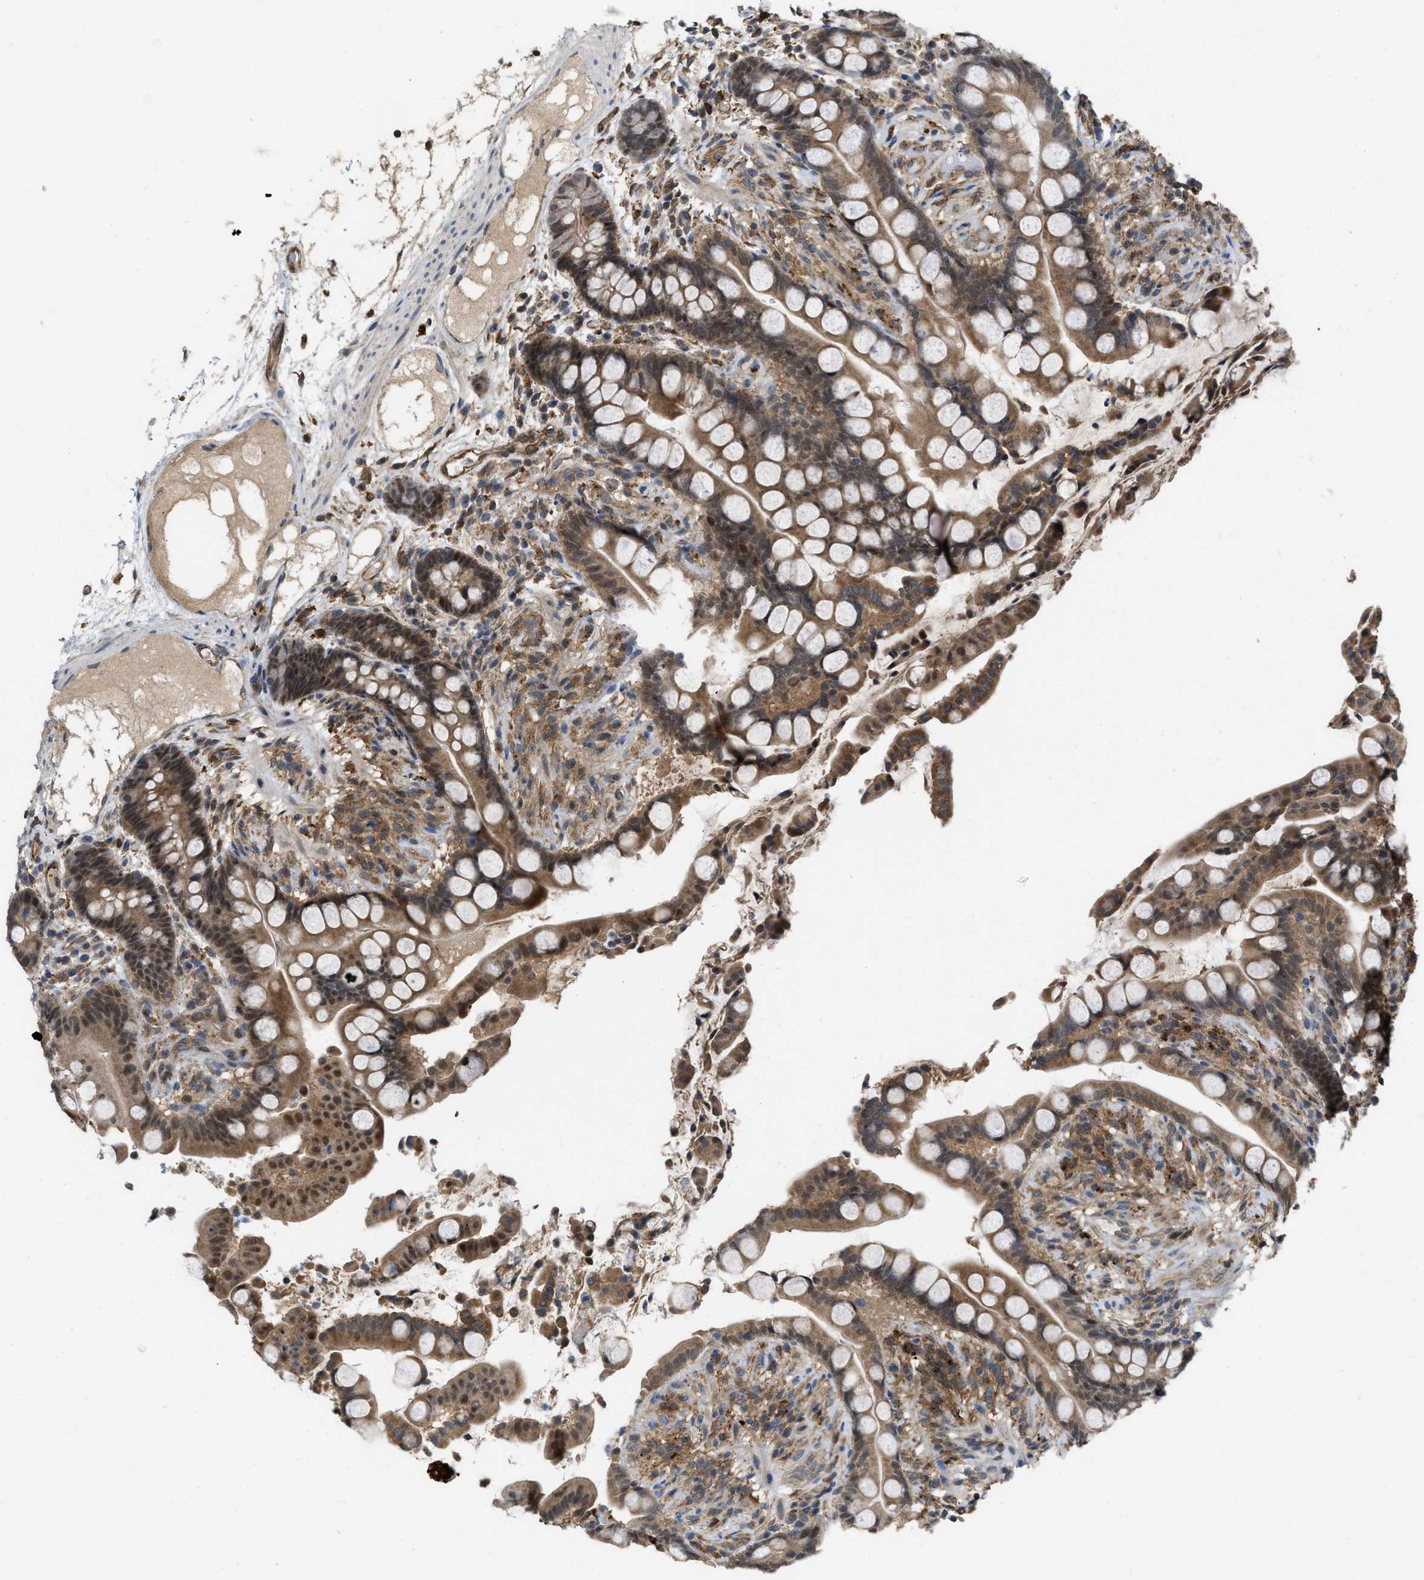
{"staining": {"intensity": "strong", "quantity": ">75%", "location": "cytoplasmic/membranous"}, "tissue": "colon", "cell_type": "Endothelial cells", "image_type": "normal", "snomed": [{"axis": "morphology", "description": "Normal tissue, NOS"}, {"axis": "topography", "description": "Colon"}], "caption": "Strong cytoplasmic/membranous positivity is appreciated in about >75% of endothelial cells in unremarkable colon.", "gene": "NAPEPLD", "patient": {"sex": "male", "age": 73}}